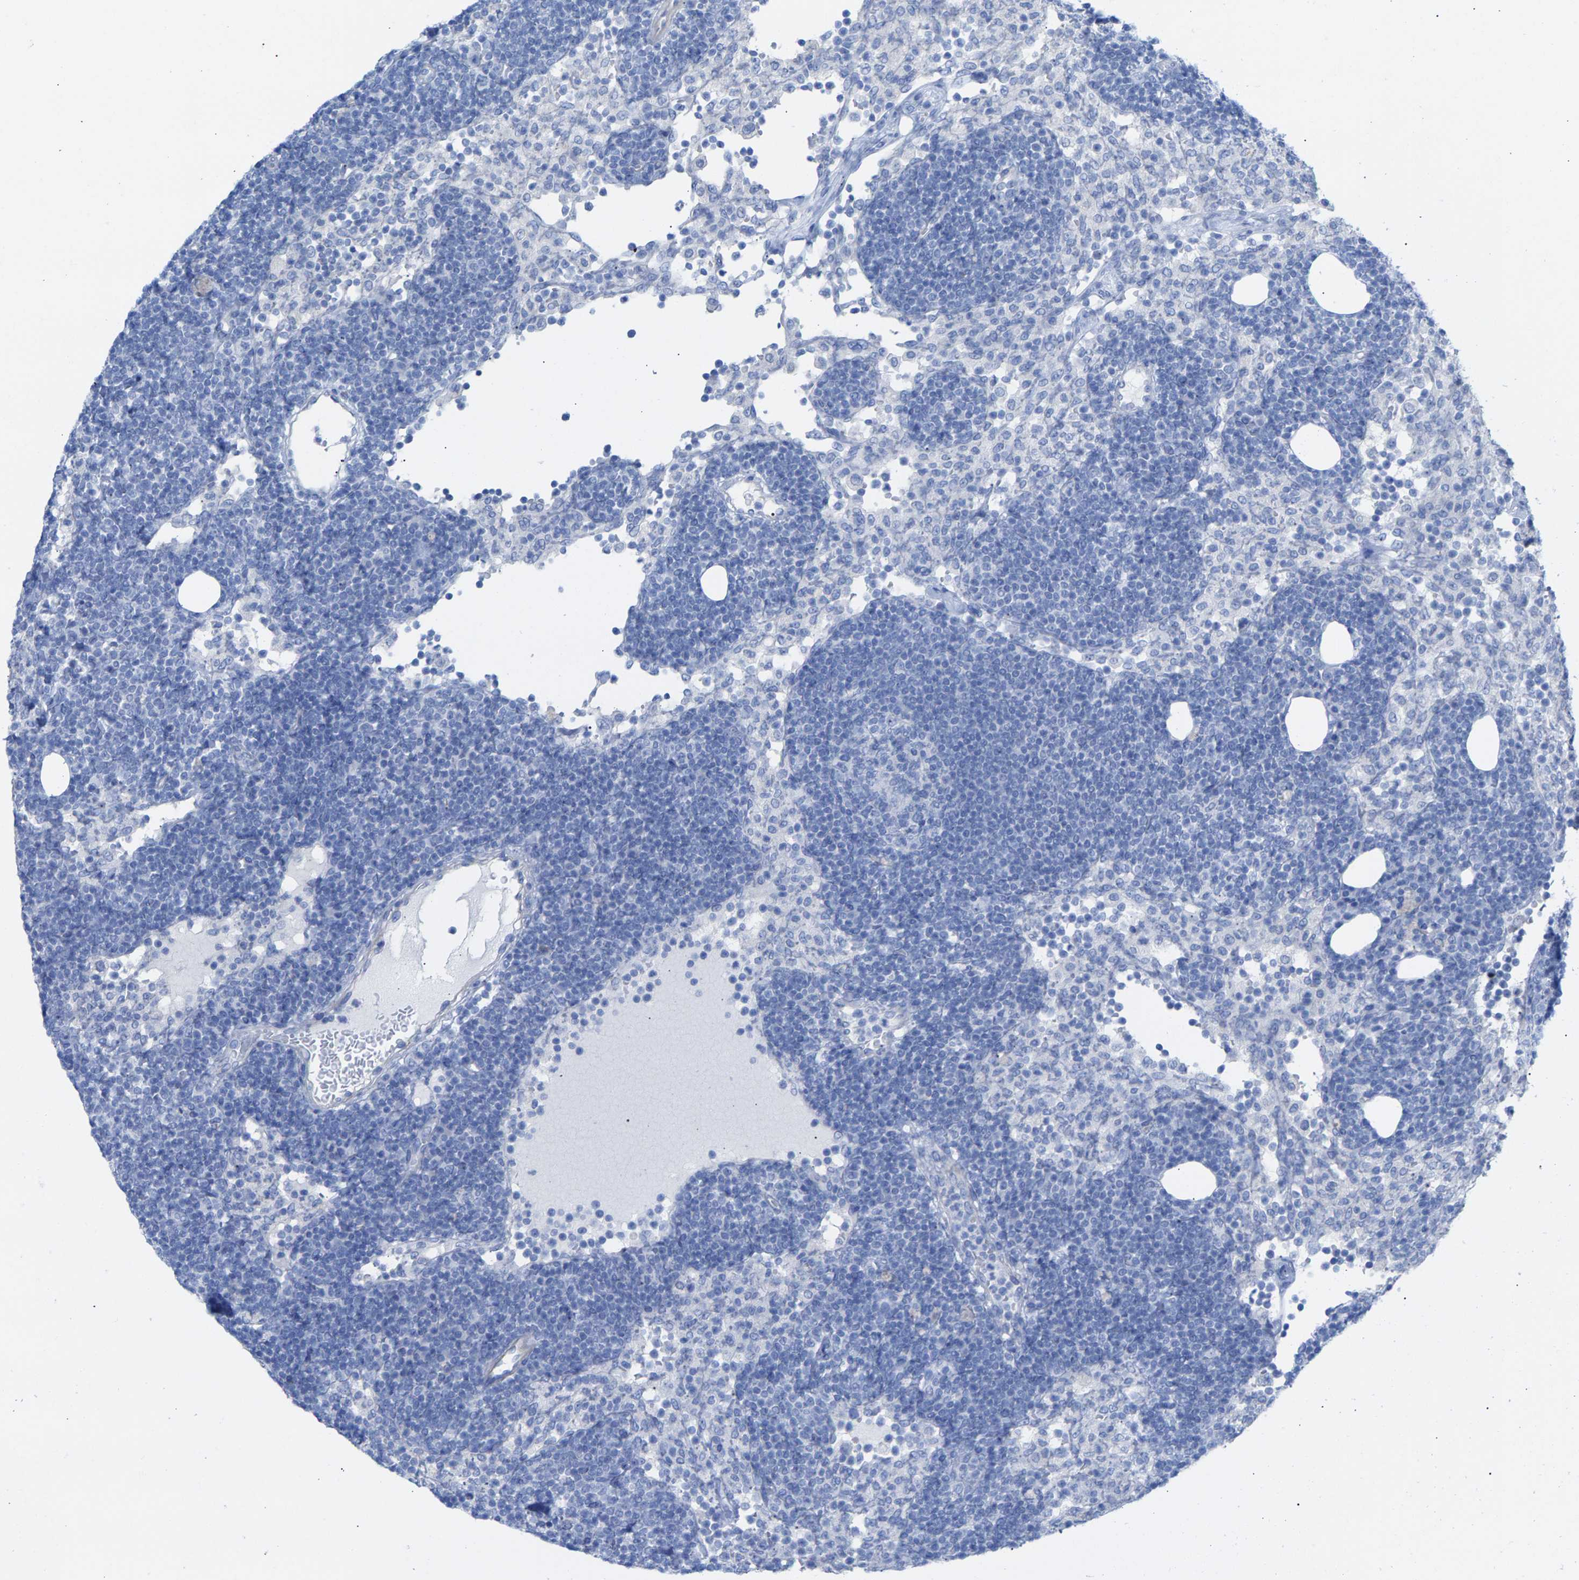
{"staining": {"intensity": "negative", "quantity": "none", "location": "none"}, "tissue": "lymph node", "cell_type": "Germinal center cells", "image_type": "normal", "snomed": [{"axis": "morphology", "description": "Normal tissue, NOS"}, {"axis": "morphology", "description": "Carcinoid, malignant, NOS"}, {"axis": "topography", "description": "Lymph node"}], "caption": "Immunohistochemistry of benign human lymph node demonstrates no expression in germinal center cells.", "gene": "CPA1", "patient": {"sex": "male", "age": 47}}